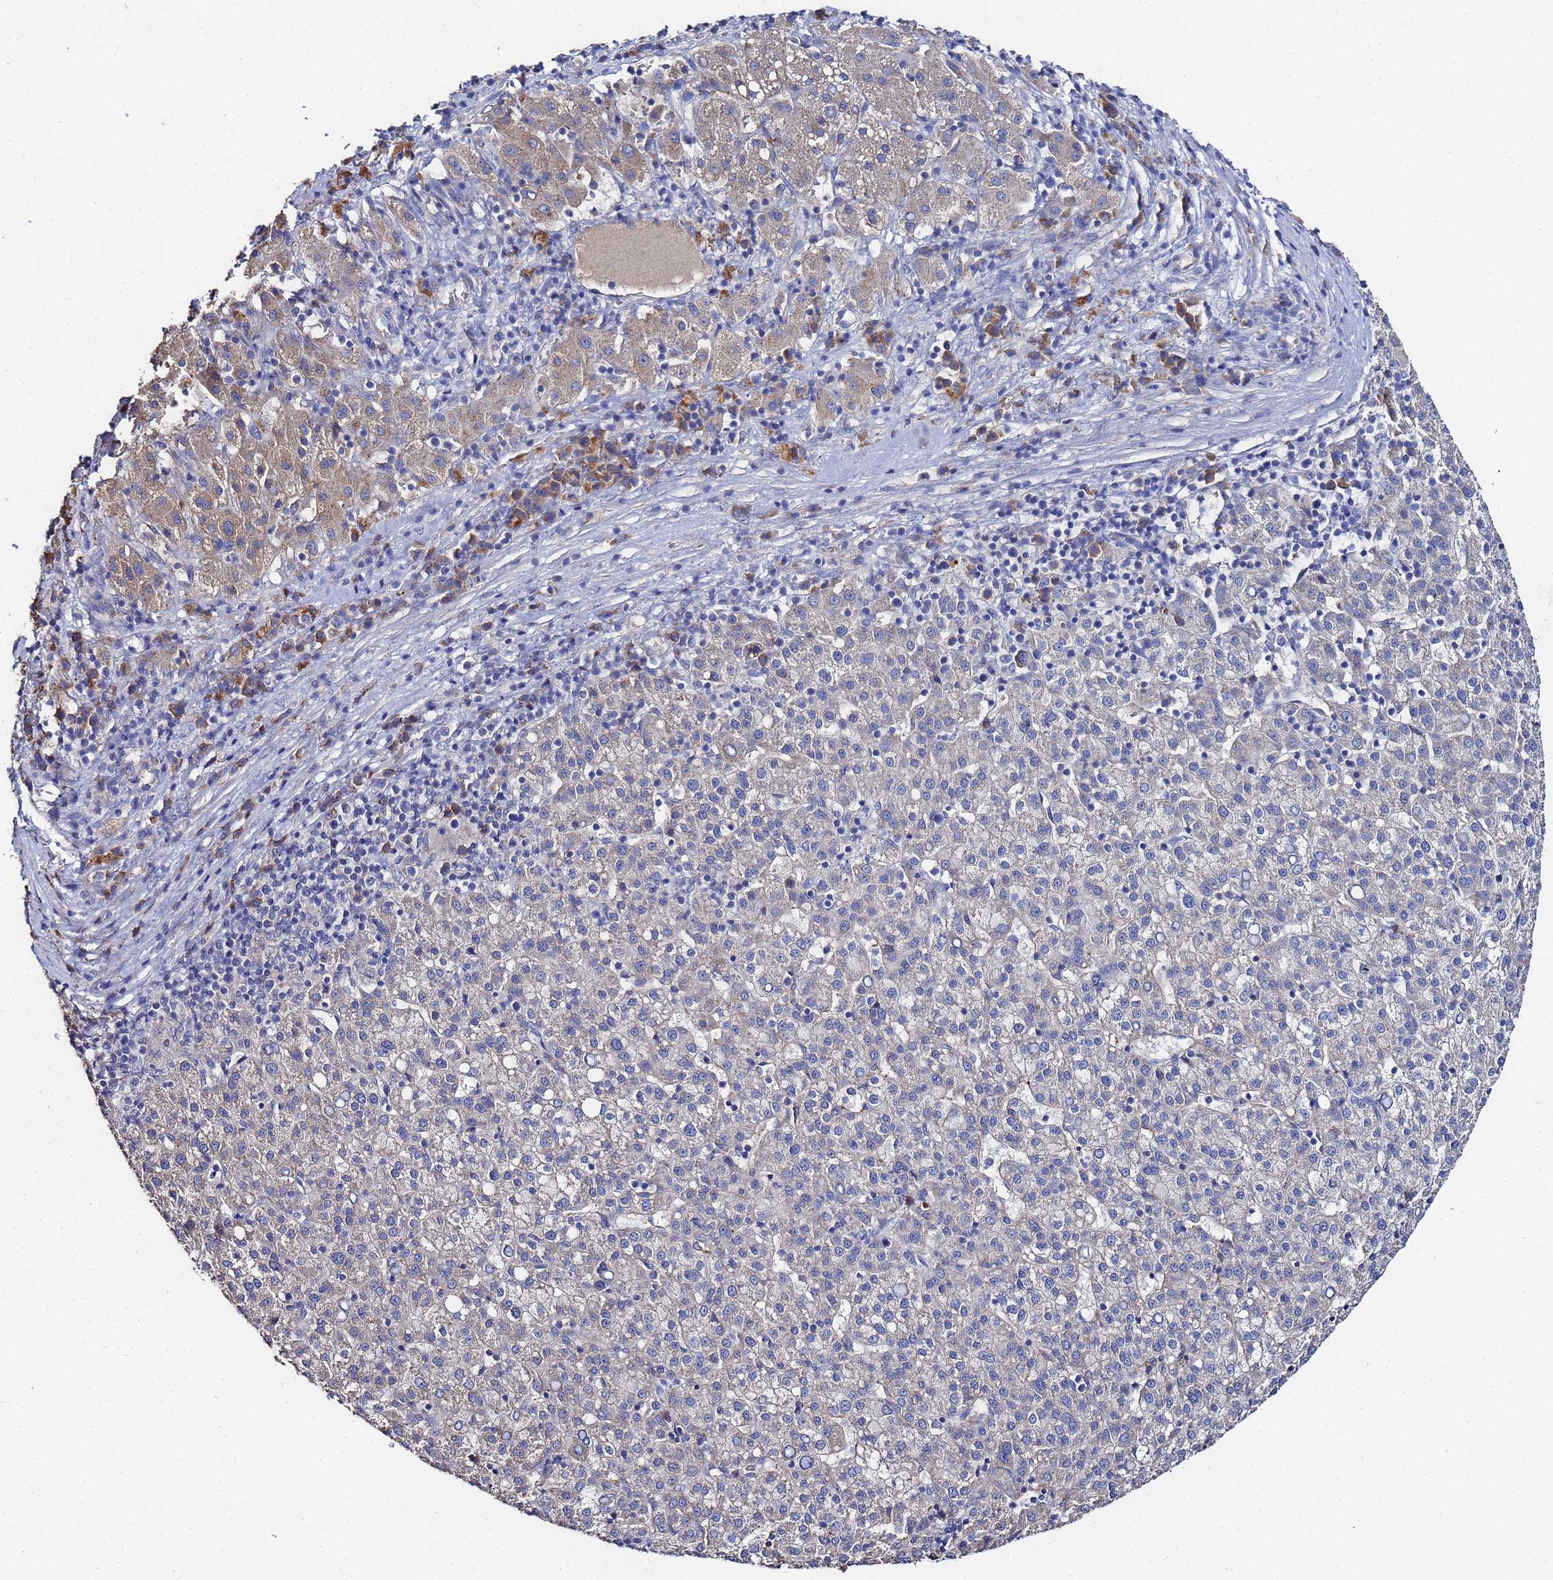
{"staining": {"intensity": "negative", "quantity": "none", "location": "none"}, "tissue": "liver cancer", "cell_type": "Tumor cells", "image_type": "cancer", "snomed": [{"axis": "morphology", "description": "Carcinoma, Hepatocellular, NOS"}, {"axis": "topography", "description": "Liver"}], "caption": "An immunohistochemistry image of liver cancer is shown. There is no staining in tumor cells of liver cancer.", "gene": "TCP10L", "patient": {"sex": "female", "age": 58}}